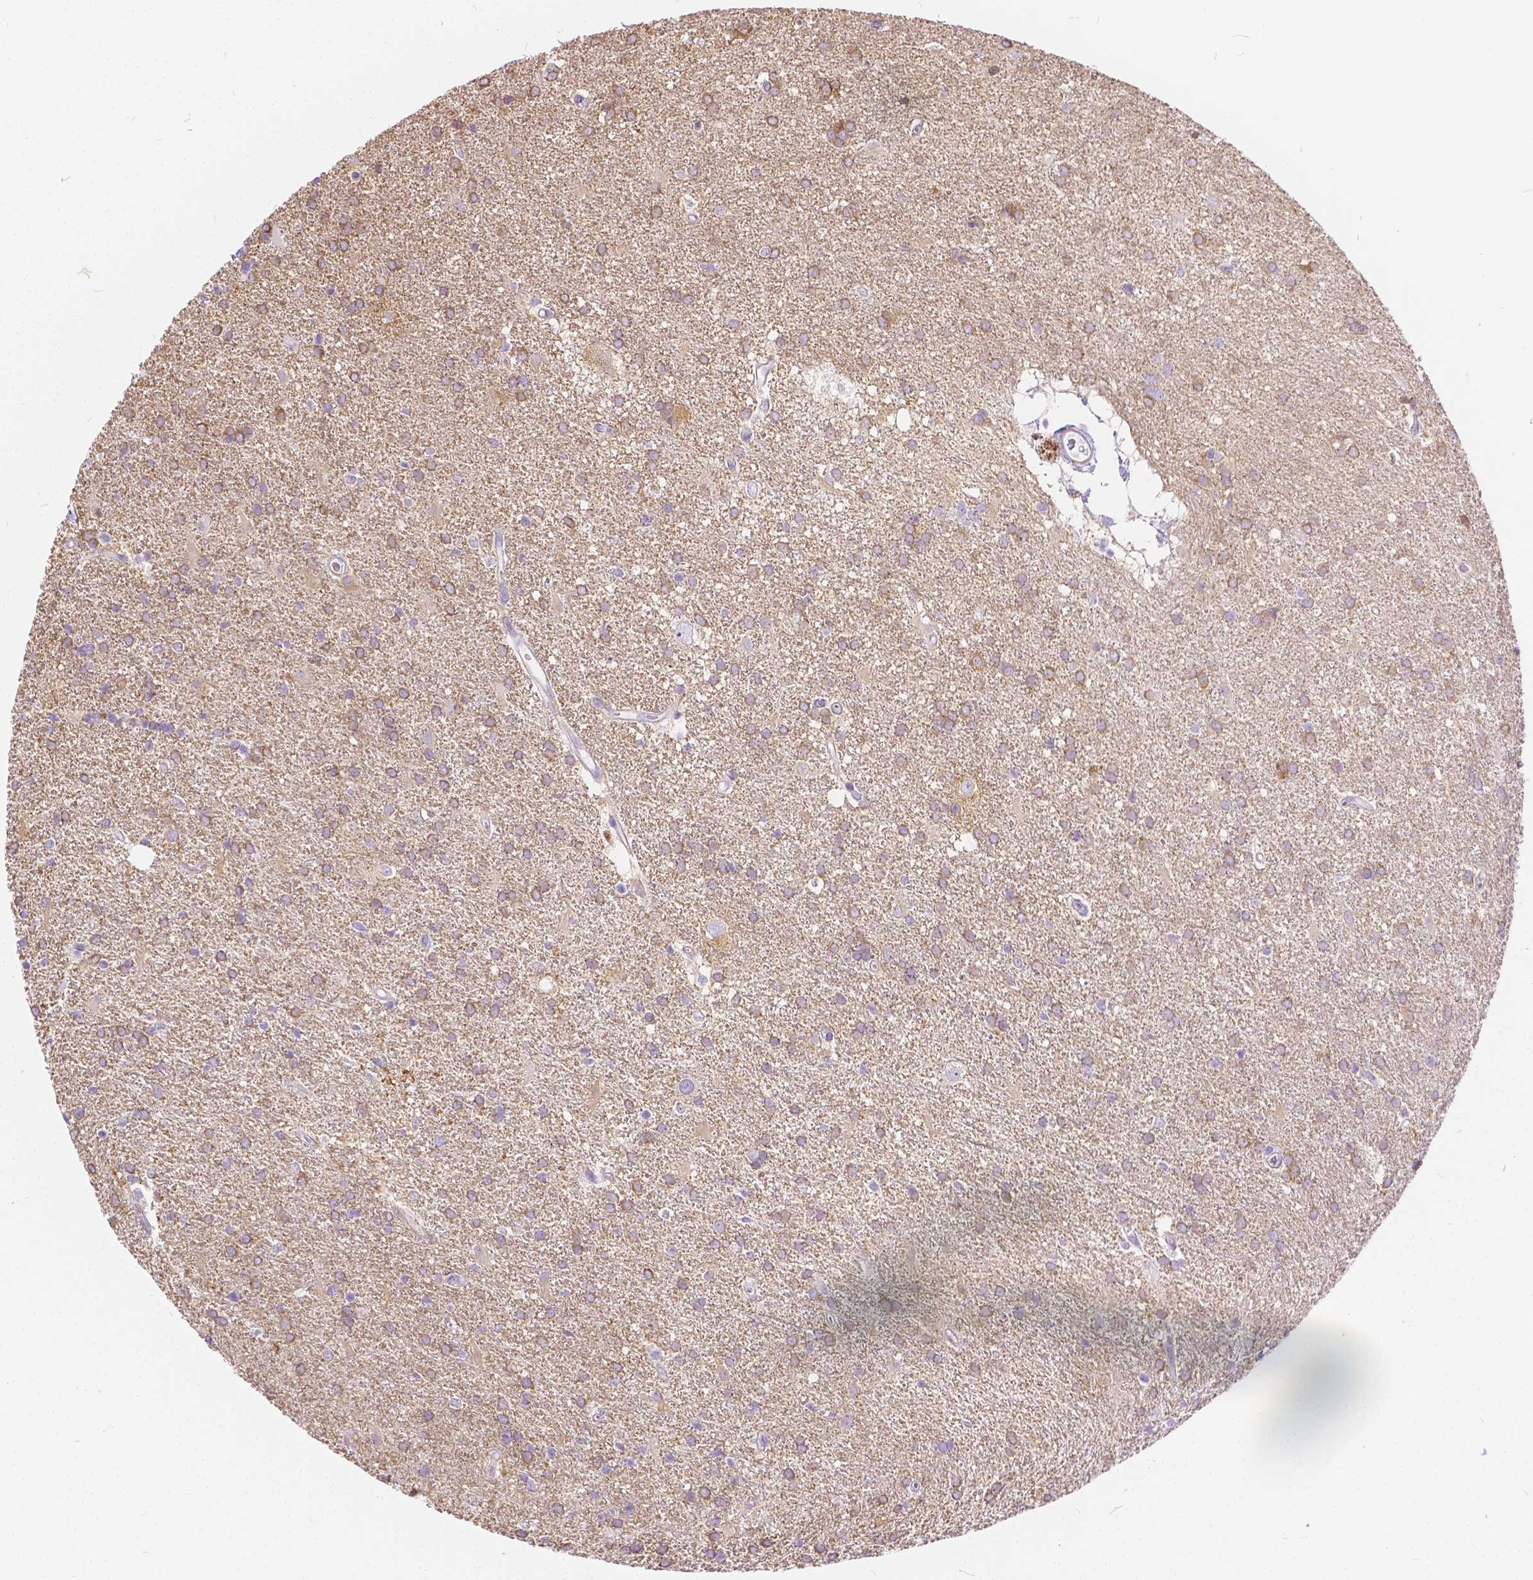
{"staining": {"intensity": "weak", "quantity": ">75%", "location": "cytoplasmic/membranous"}, "tissue": "glioma", "cell_type": "Tumor cells", "image_type": "cancer", "snomed": [{"axis": "morphology", "description": "Glioma, malignant, Low grade"}, {"axis": "topography", "description": "Brain"}], "caption": "Protein analysis of glioma tissue exhibits weak cytoplasmic/membranous staining in about >75% of tumor cells.", "gene": "CHRM1", "patient": {"sex": "male", "age": 66}}